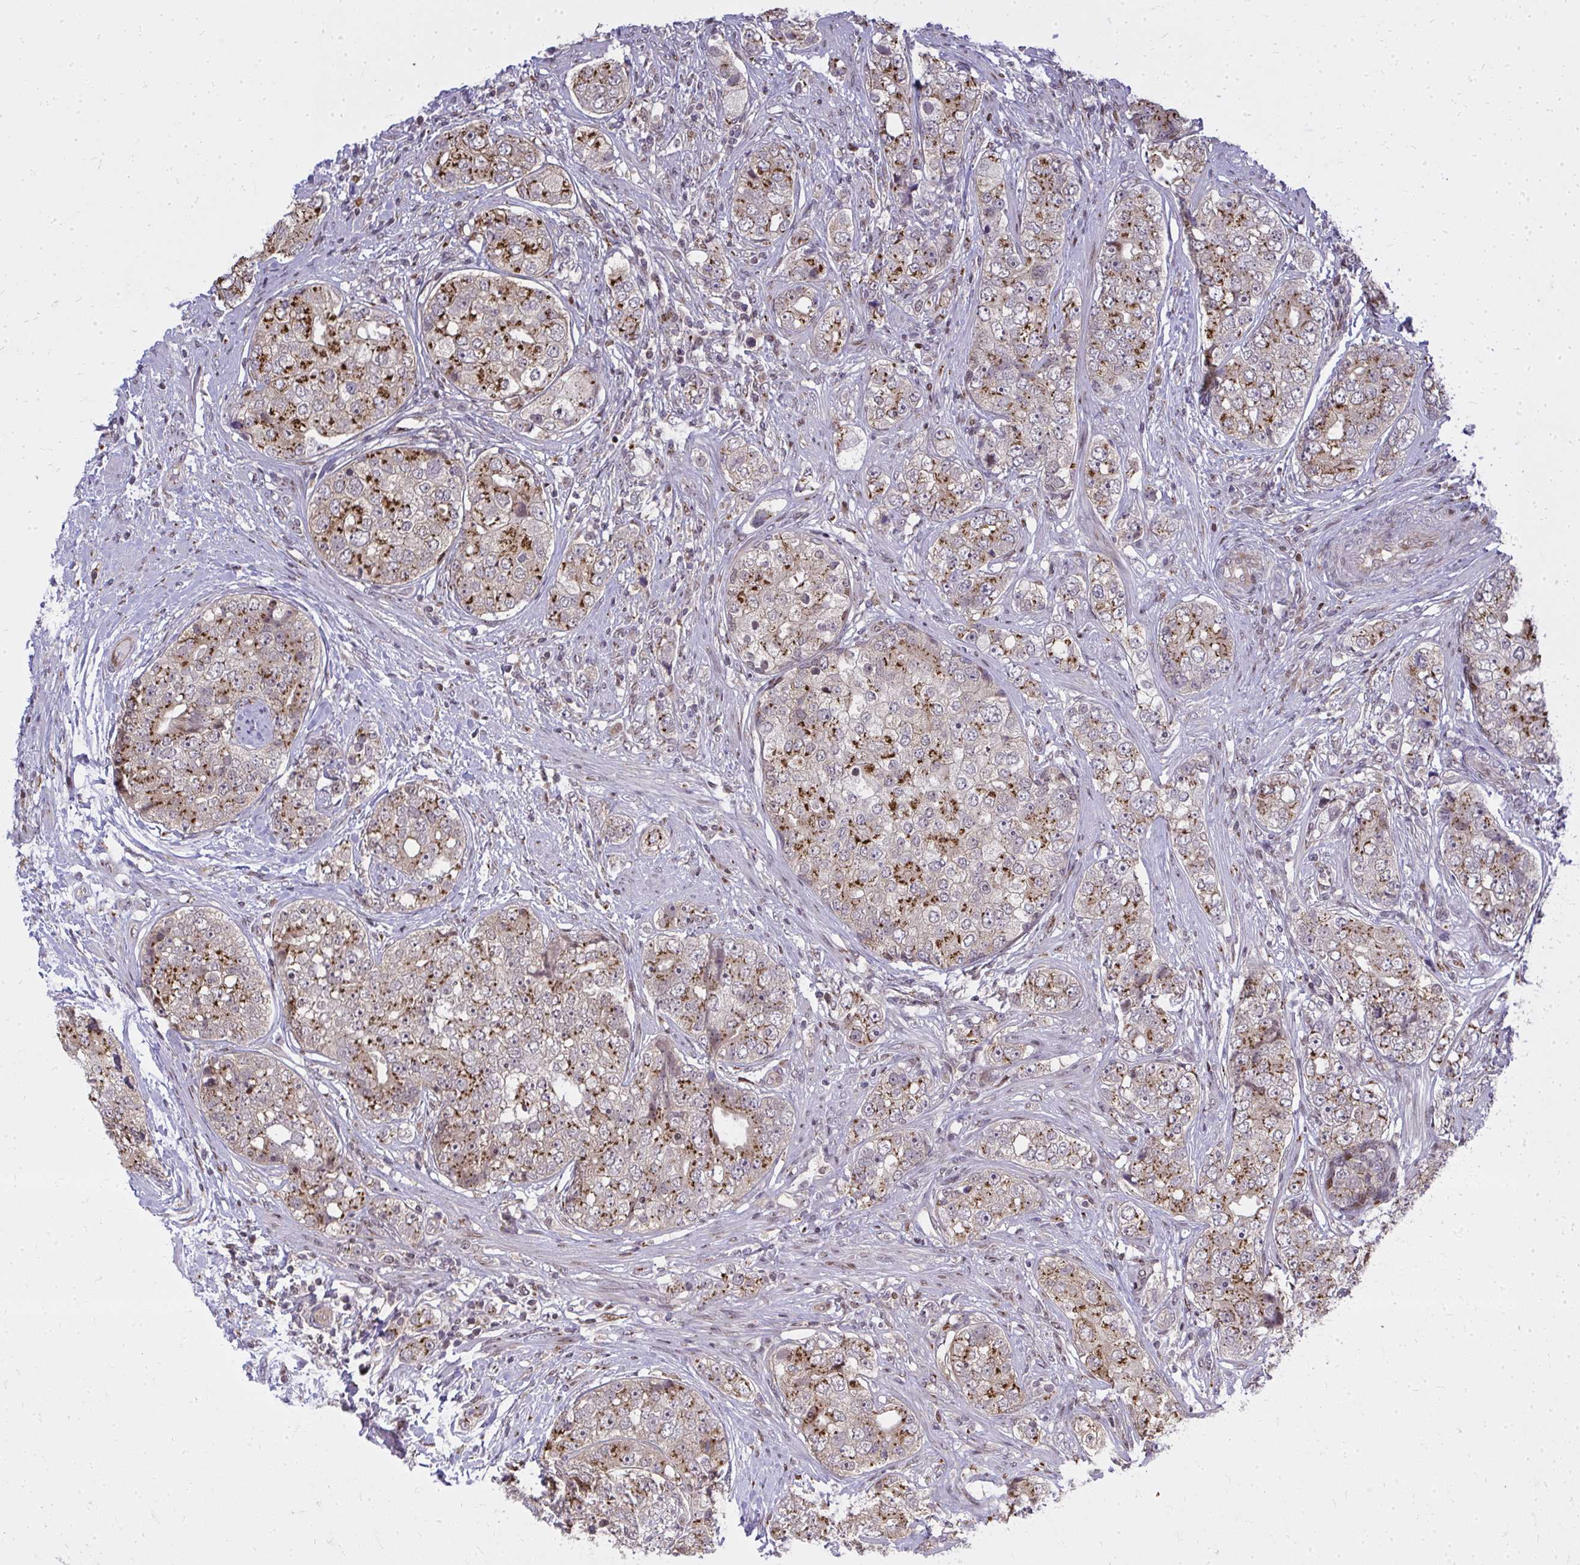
{"staining": {"intensity": "strong", "quantity": "25%-75%", "location": "cytoplasmic/membranous"}, "tissue": "prostate cancer", "cell_type": "Tumor cells", "image_type": "cancer", "snomed": [{"axis": "morphology", "description": "Adenocarcinoma, High grade"}, {"axis": "topography", "description": "Prostate"}], "caption": "This is an image of immunohistochemistry (IHC) staining of prostate cancer, which shows strong expression in the cytoplasmic/membranous of tumor cells.", "gene": "PIGY", "patient": {"sex": "male", "age": 60}}